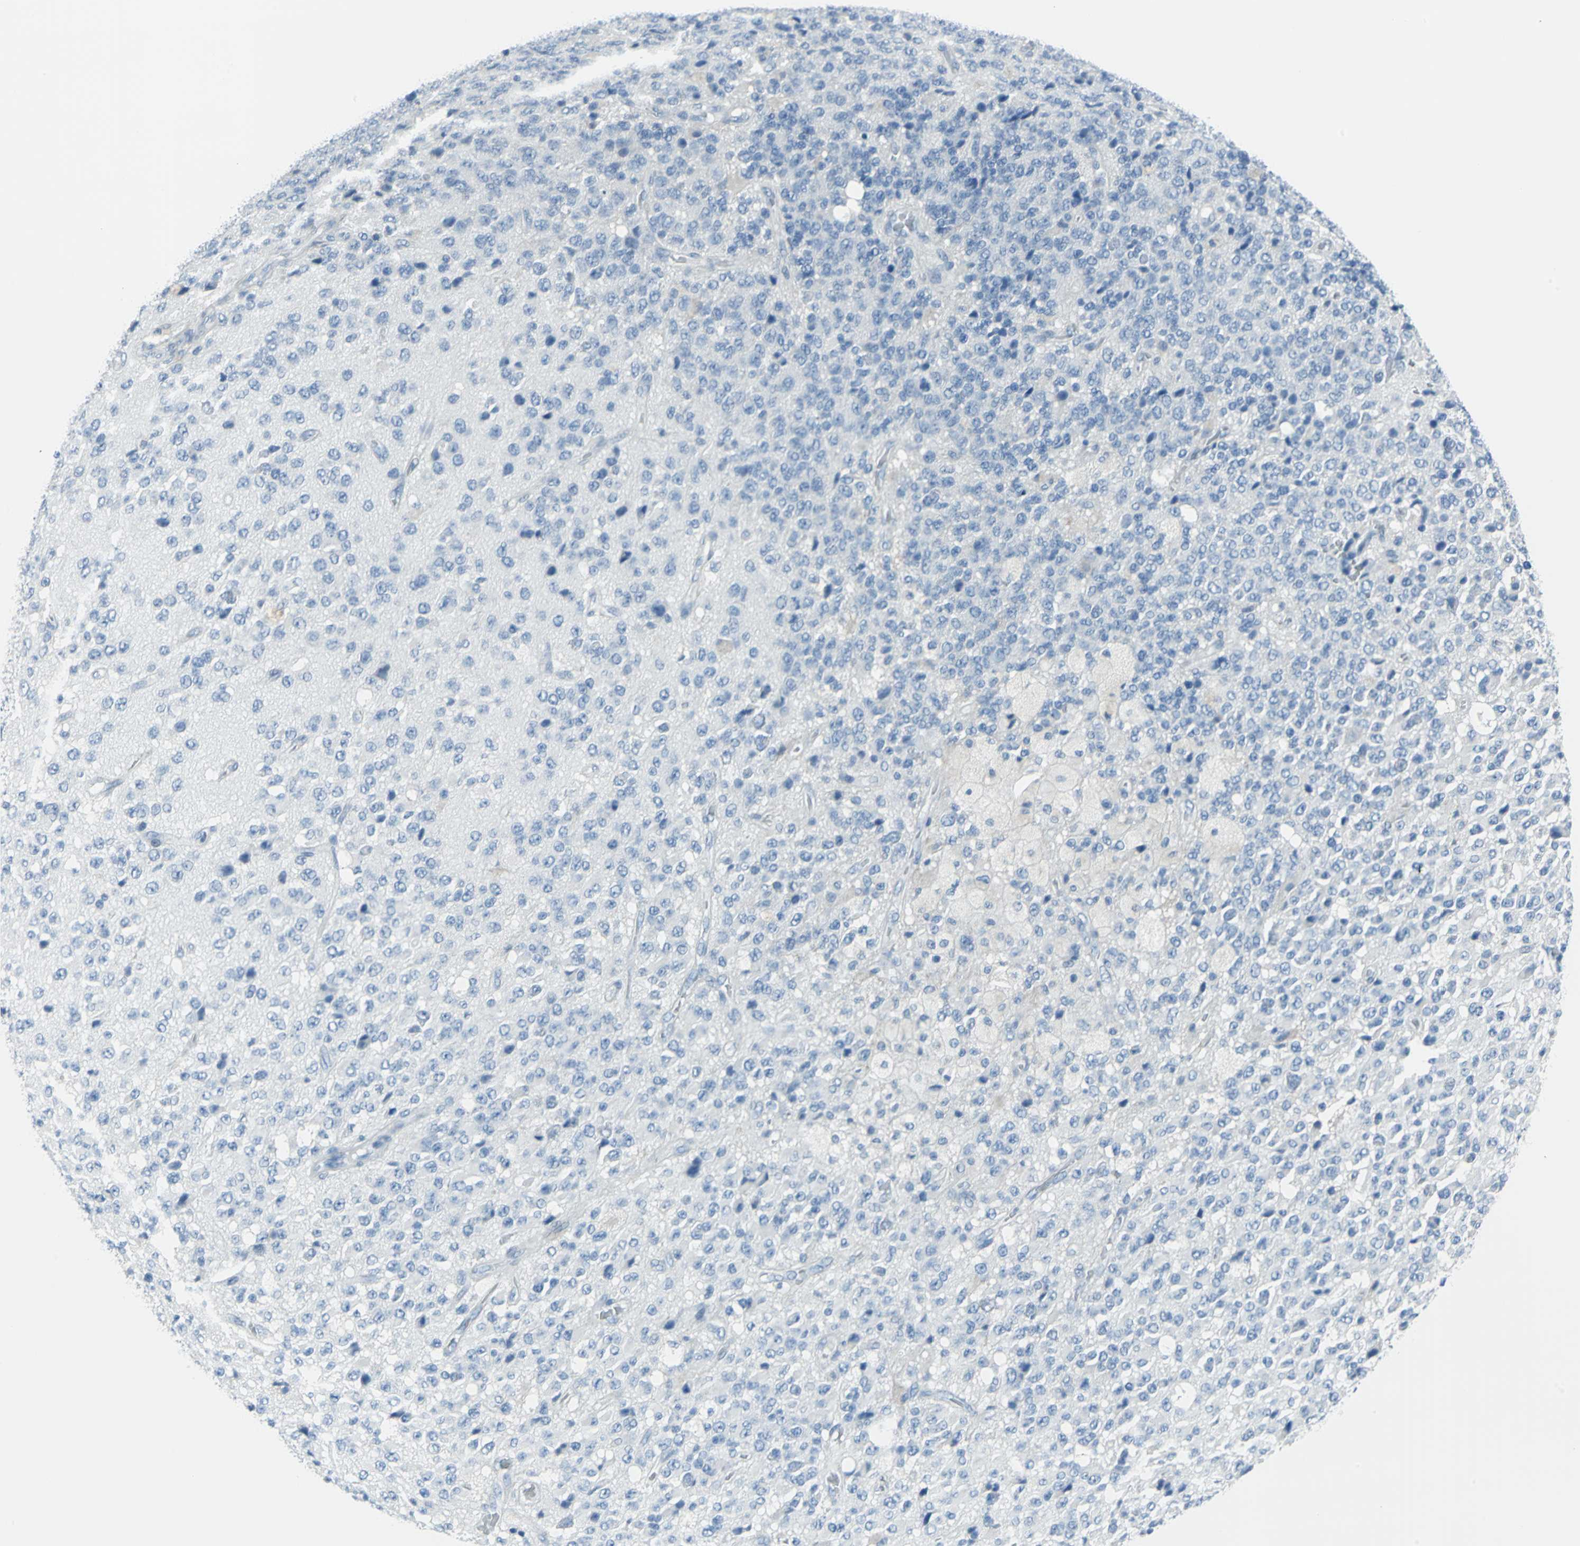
{"staining": {"intensity": "negative", "quantity": "none", "location": "none"}, "tissue": "glioma", "cell_type": "Tumor cells", "image_type": "cancer", "snomed": [{"axis": "morphology", "description": "Glioma, malignant, High grade"}, {"axis": "topography", "description": "pancreas cauda"}], "caption": "This is a histopathology image of immunohistochemistry staining of glioma, which shows no positivity in tumor cells. (DAB (3,3'-diaminobenzidine) IHC, high magnification).", "gene": "CYB5A", "patient": {"sex": "male", "age": 60}}